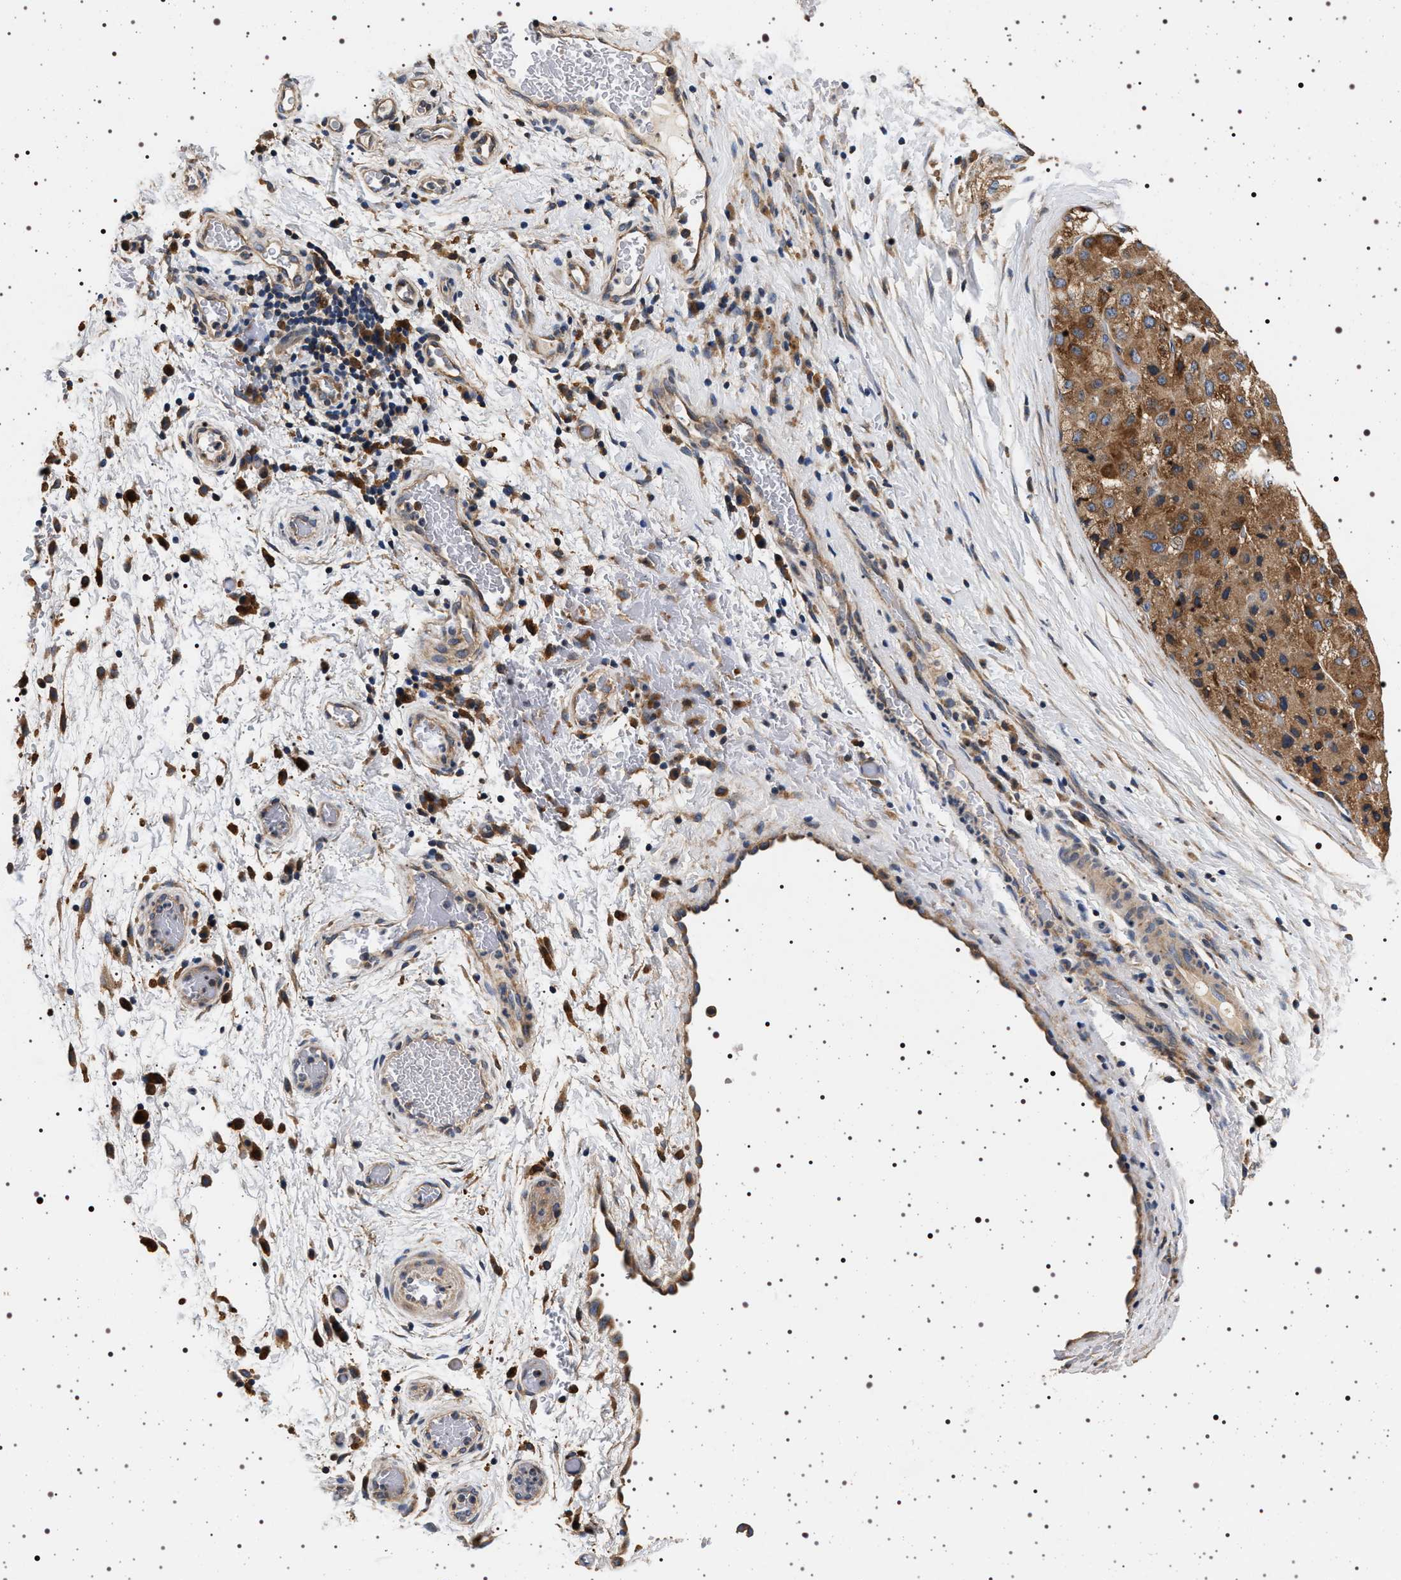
{"staining": {"intensity": "moderate", "quantity": ">75%", "location": "cytoplasmic/membranous"}, "tissue": "liver cancer", "cell_type": "Tumor cells", "image_type": "cancer", "snomed": [{"axis": "morphology", "description": "Carcinoma, Hepatocellular, NOS"}, {"axis": "topography", "description": "Liver"}], "caption": "This image shows liver hepatocellular carcinoma stained with immunohistochemistry (IHC) to label a protein in brown. The cytoplasmic/membranous of tumor cells show moderate positivity for the protein. Nuclei are counter-stained blue.", "gene": "DCBLD2", "patient": {"sex": "male", "age": 80}}